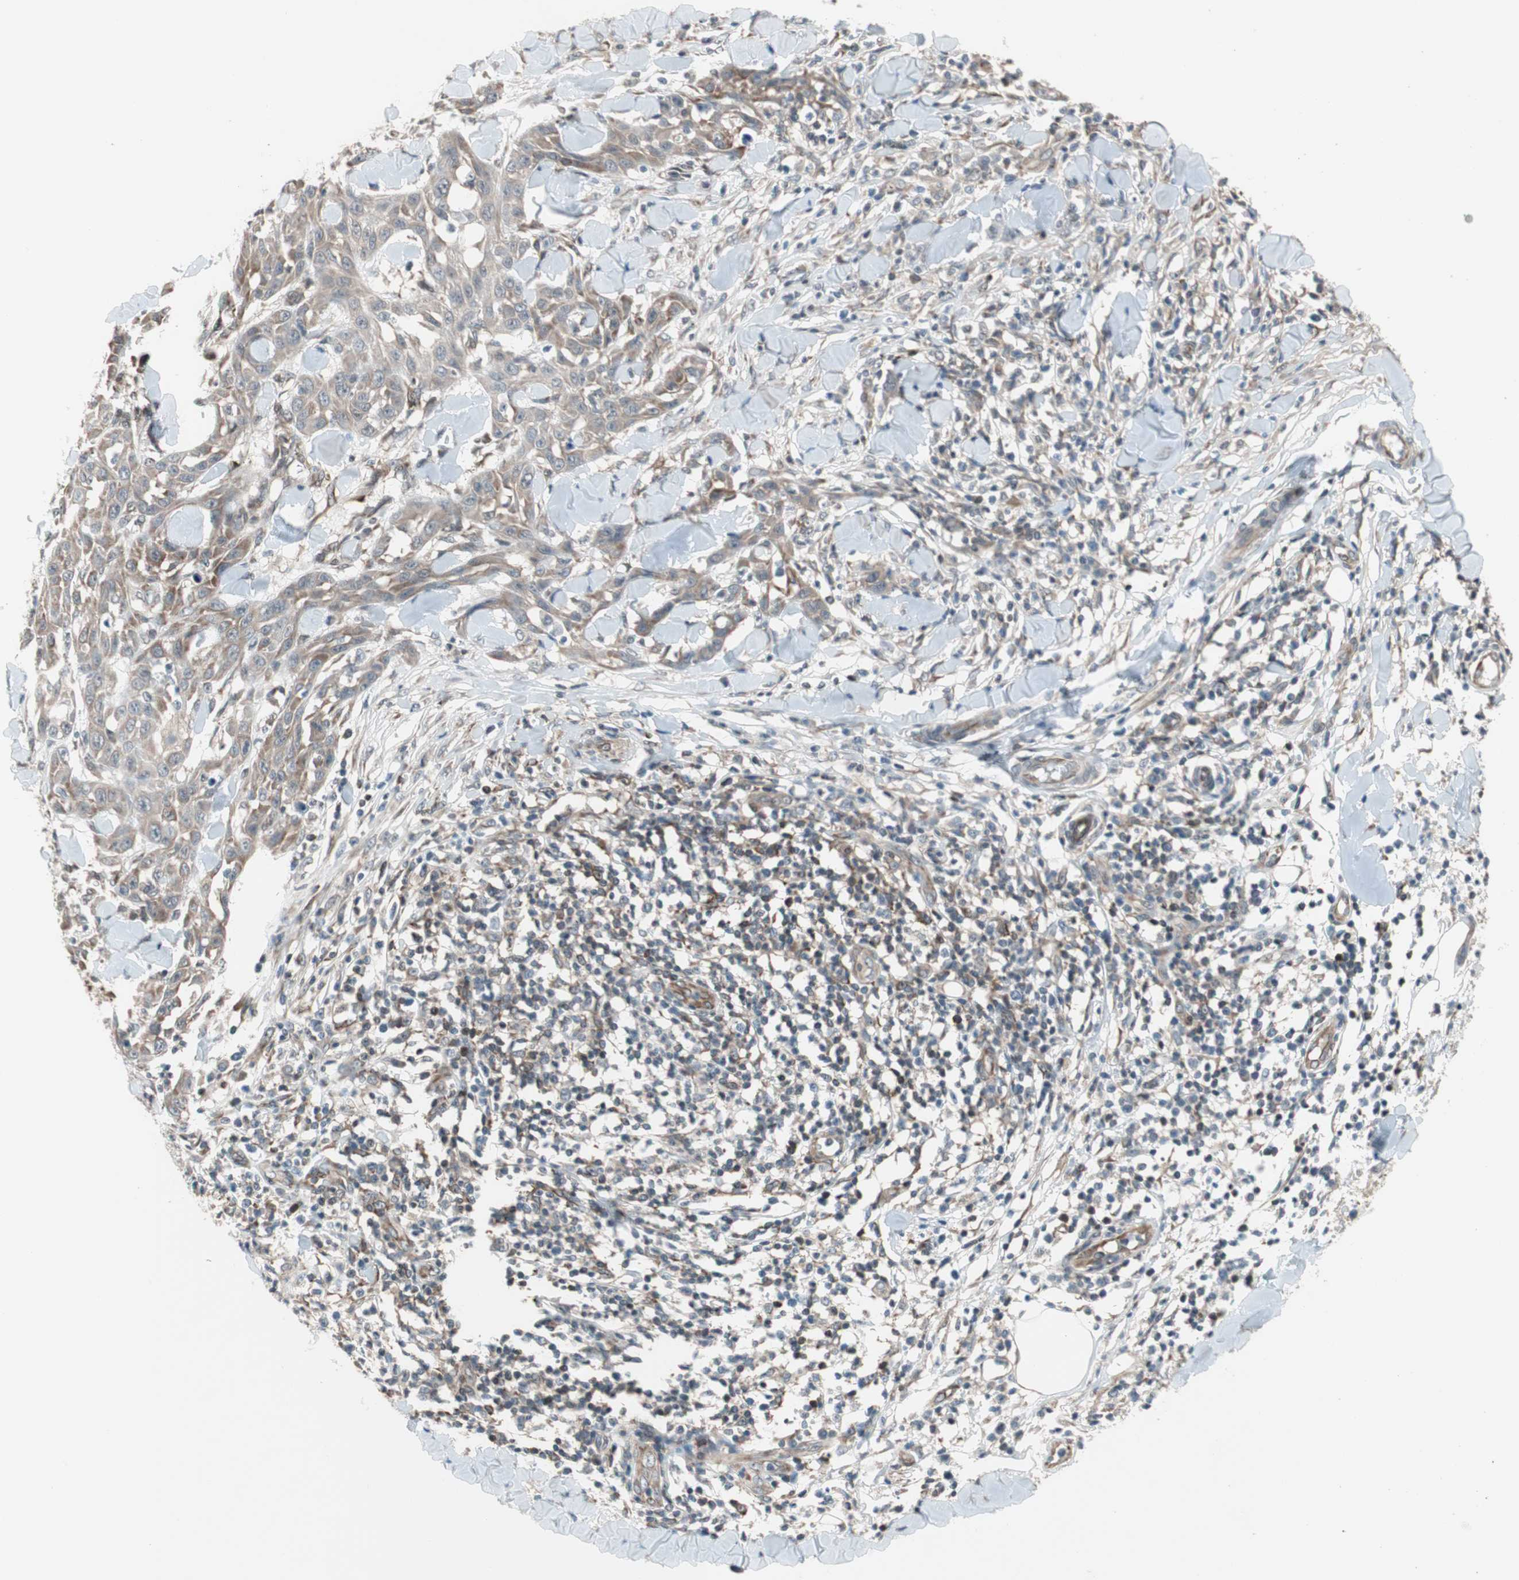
{"staining": {"intensity": "moderate", "quantity": "25%-75%", "location": "cytoplasmic/membranous"}, "tissue": "skin cancer", "cell_type": "Tumor cells", "image_type": "cancer", "snomed": [{"axis": "morphology", "description": "Squamous cell carcinoma, NOS"}, {"axis": "topography", "description": "Skin"}], "caption": "Immunohistochemical staining of human squamous cell carcinoma (skin) reveals medium levels of moderate cytoplasmic/membranous protein staining in about 25%-75% of tumor cells.", "gene": "ZNF512B", "patient": {"sex": "male", "age": 24}}